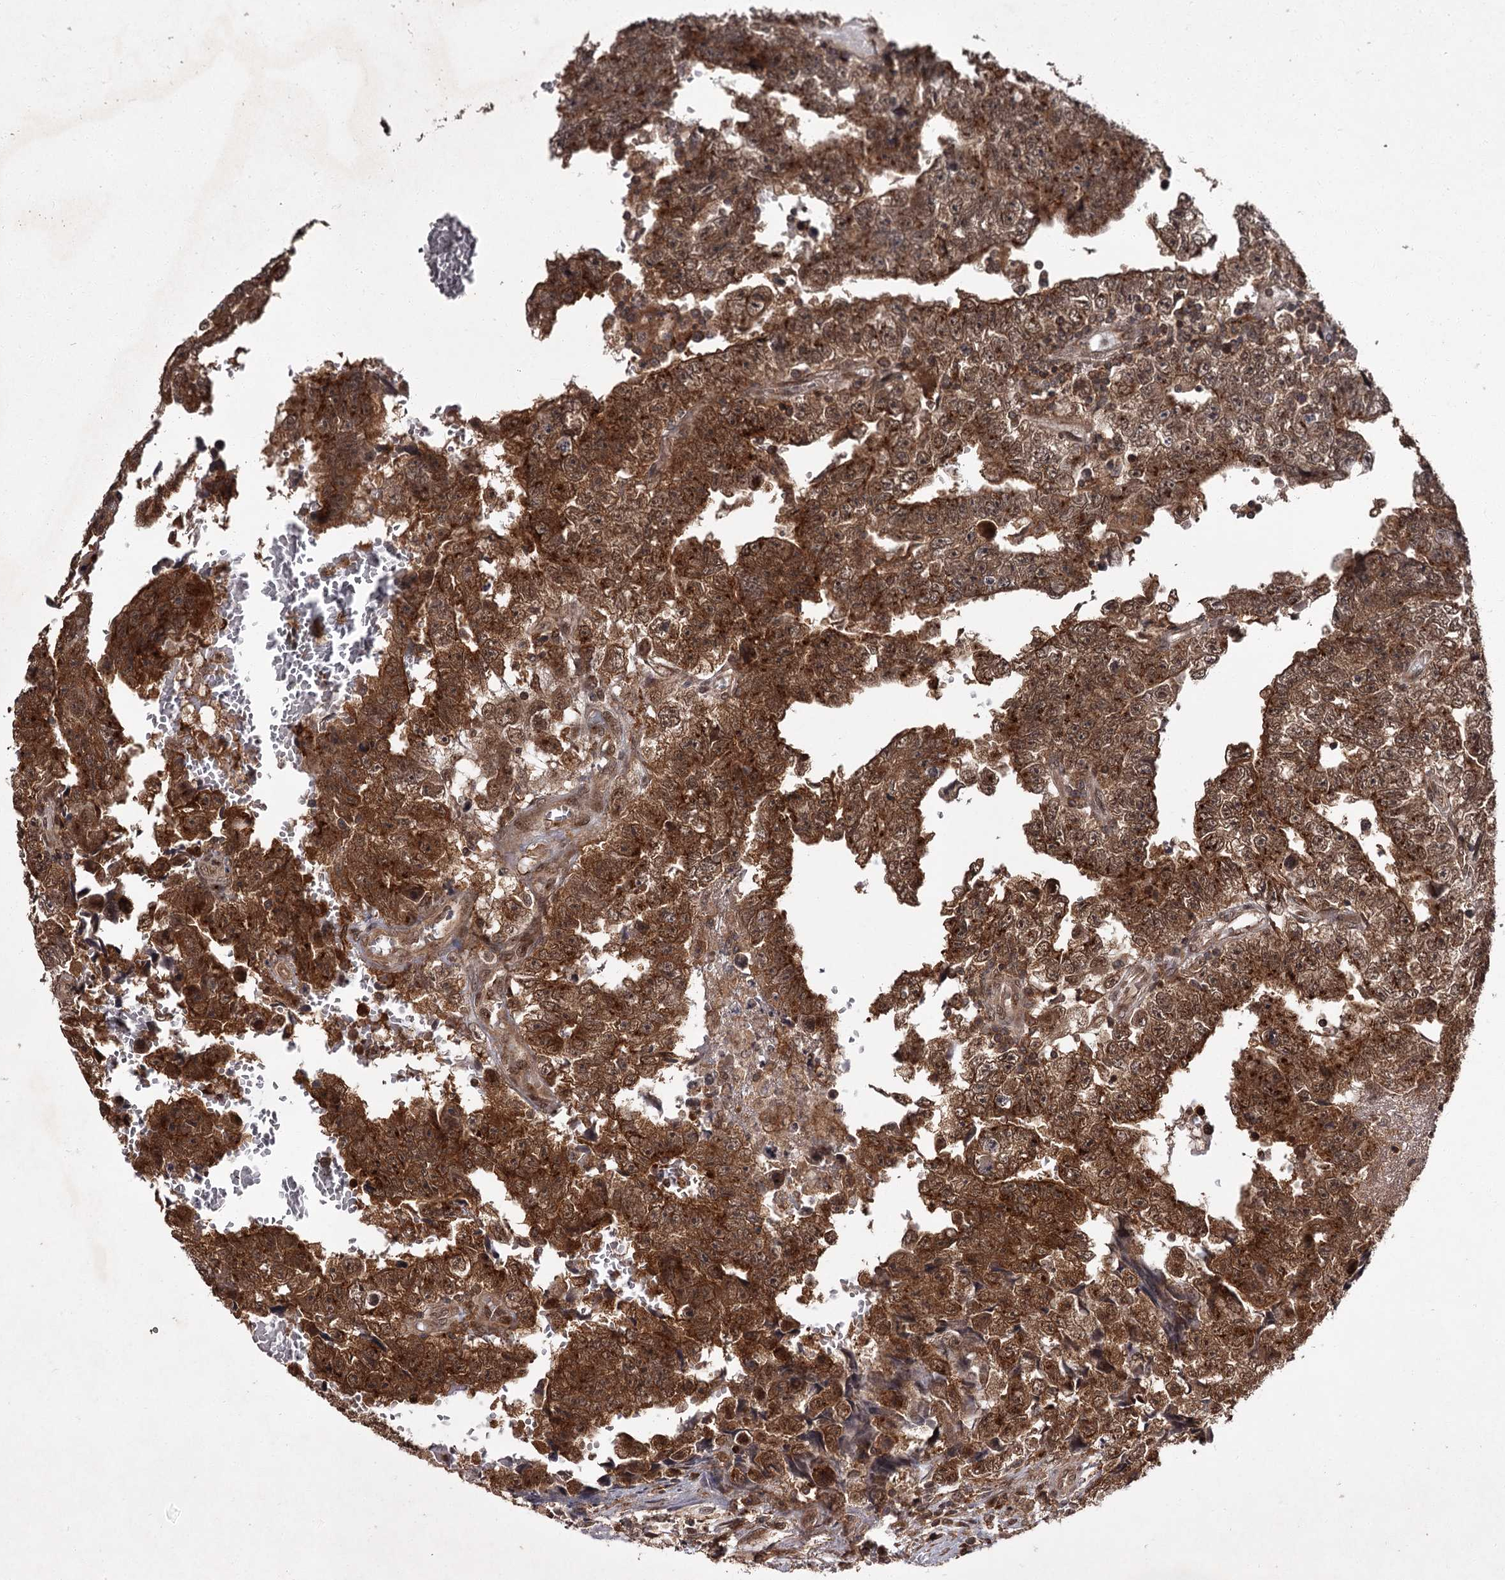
{"staining": {"intensity": "moderate", "quantity": ">75%", "location": "cytoplasmic/membranous,nuclear"}, "tissue": "testis cancer", "cell_type": "Tumor cells", "image_type": "cancer", "snomed": [{"axis": "morphology", "description": "Carcinoma, Embryonal, NOS"}, {"axis": "topography", "description": "Testis"}], "caption": "A photomicrograph of human testis embryonal carcinoma stained for a protein displays moderate cytoplasmic/membranous and nuclear brown staining in tumor cells.", "gene": "TBC1D23", "patient": {"sex": "male", "age": 25}}